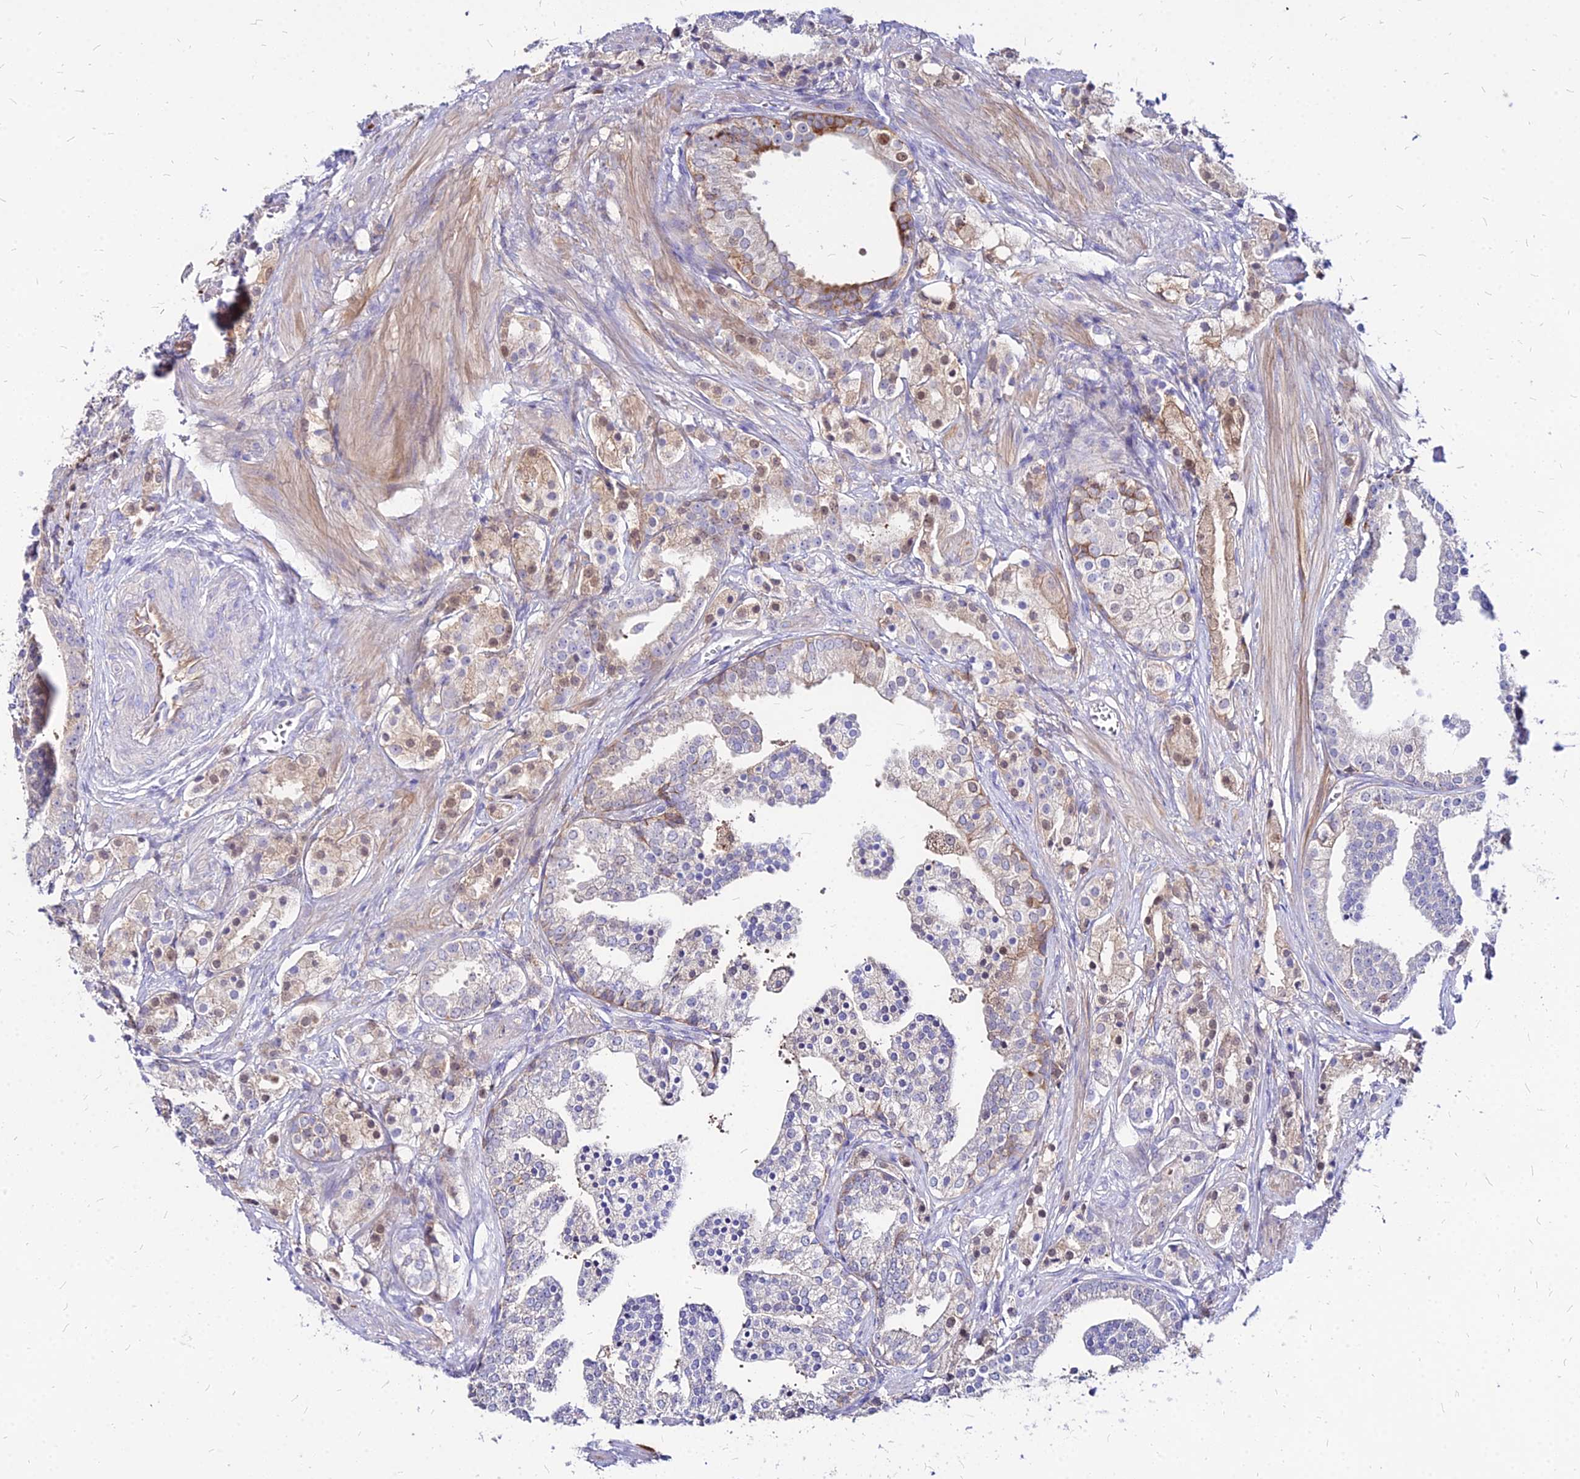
{"staining": {"intensity": "weak", "quantity": ">75%", "location": "cytoplasmic/membranous"}, "tissue": "prostate cancer", "cell_type": "Tumor cells", "image_type": "cancer", "snomed": [{"axis": "morphology", "description": "Adenocarcinoma, High grade"}, {"axis": "topography", "description": "Prostate"}], "caption": "A histopathology image of high-grade adenocarcinoma (prostate) stained for a protein shows weak cytoplasmic/membranous brown staining in tumor cells.", "gene": "ACSM6", "patient": {"sex": "male", "age": 50}}